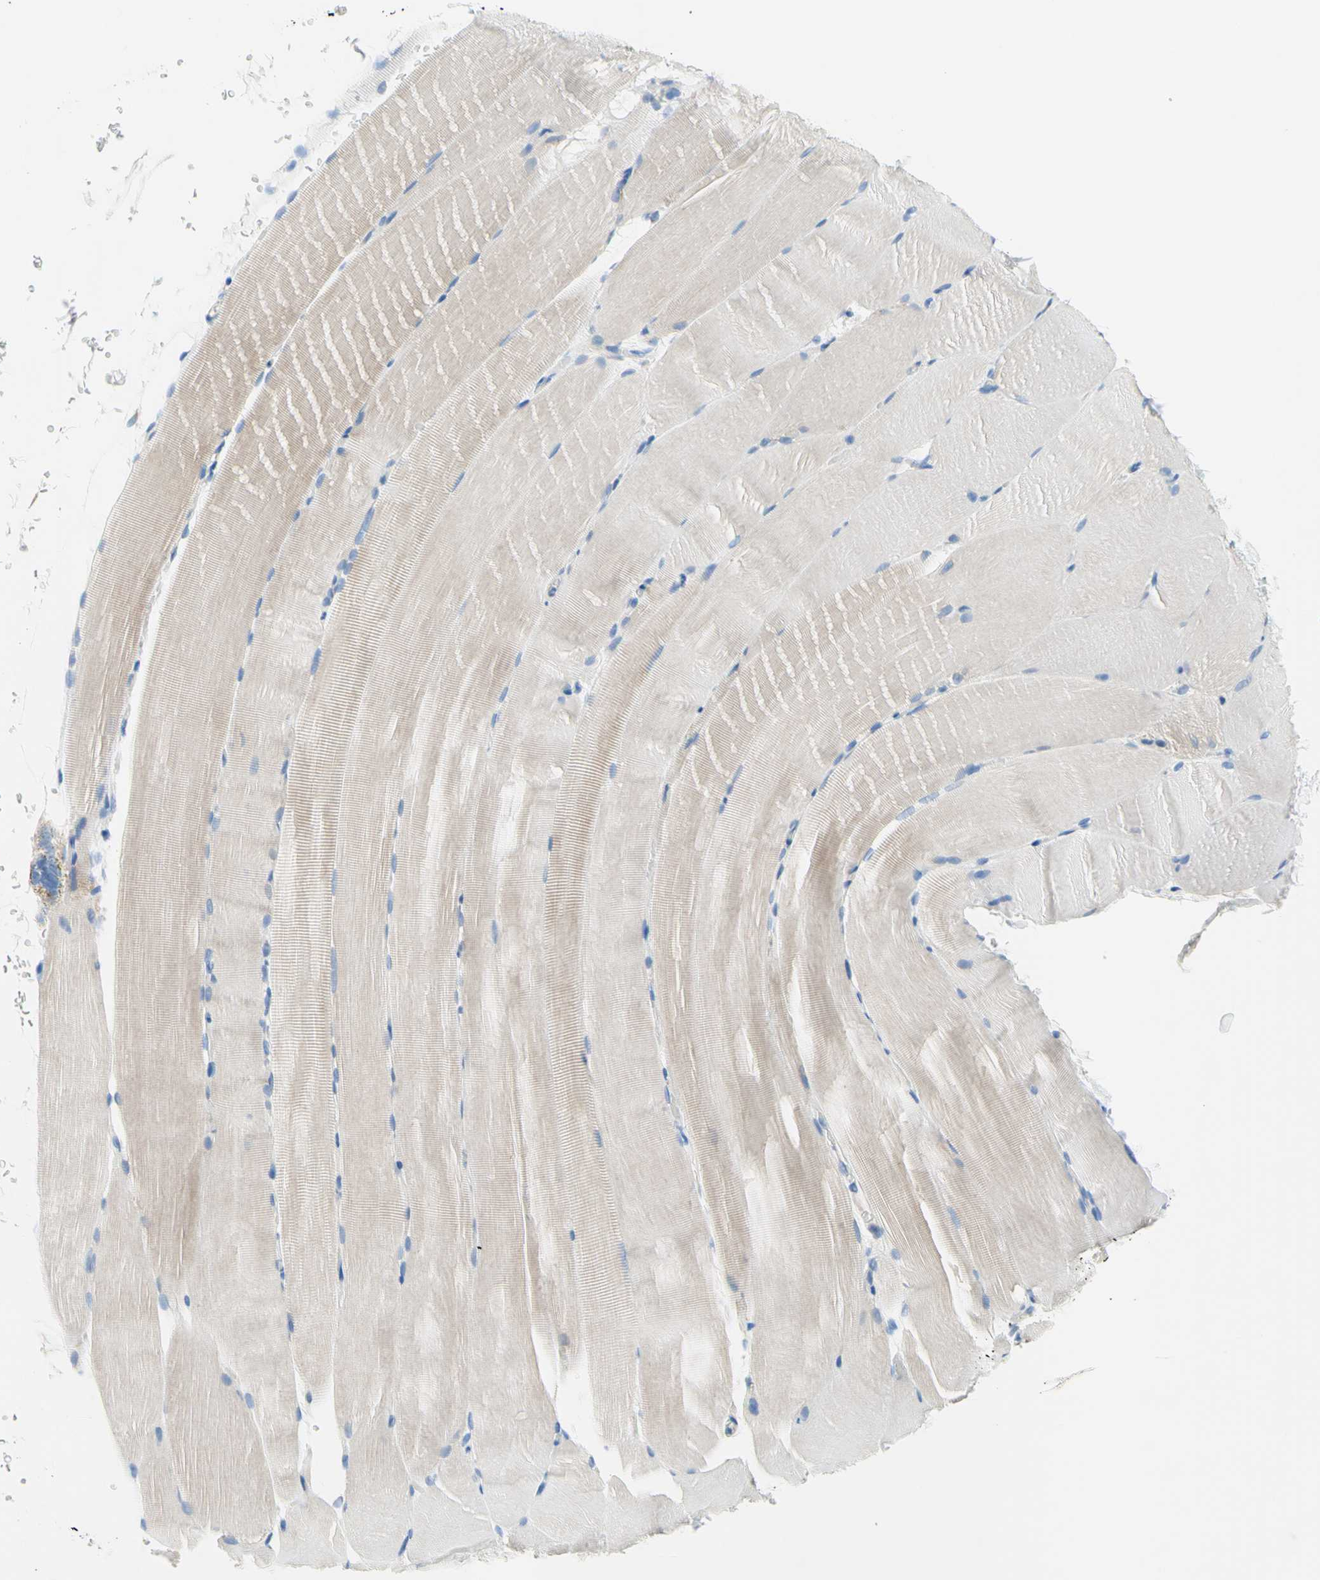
{"staining": {"intensity": "negative", "quantity": "none", "location": "none"}, "tissue": "skeletal muscle", "cell_type": "Myocytes", "image_type": "normal", "snomed": [{"axis": "morphology", "description": "Normal tissue, NOS"}, {"axis": "topography", "description": "Skeletal muscle"}, {"axis": "topography", "description": "Parathyroid gland"}], "caption": "Immunohistochemistry (IHC) histopathology image of benign human skeletal muscle stained for a protein (brown), which displays no expression in myocytes.", "gene": "MFF", "patient": {"sex": "female", "age": 37}}